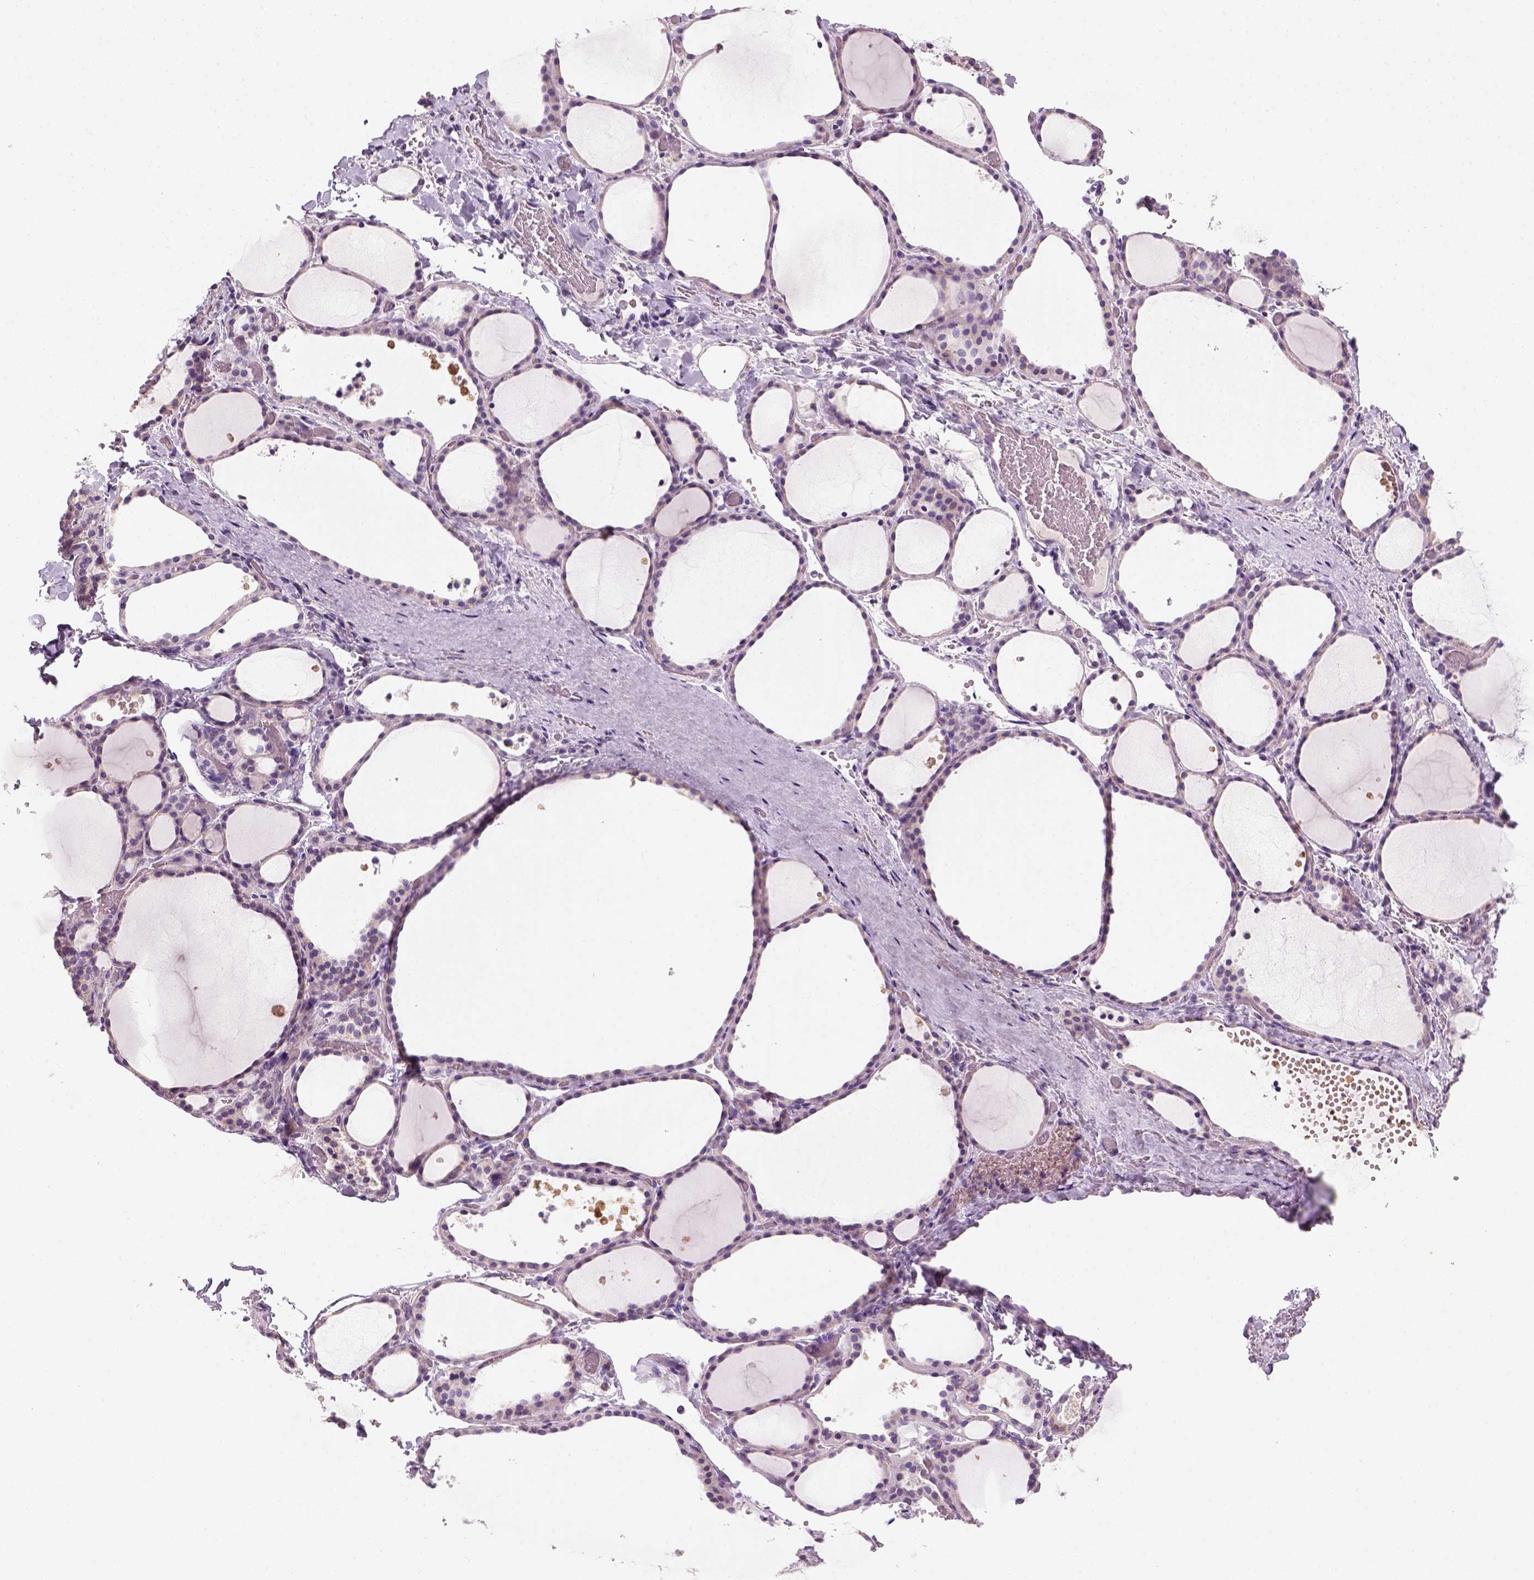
{"staining": {"intensity": "negative", "quantity": "none", "location": "none"}, "tissue": "thyroid gland", "cell_type": "Glandular cells", "image_type": "normal", "snomed": [{"axis": "morphology", "description": "Normal tissue, NOS"}, {"axis": "topography", "description": "Thyroid gland"}], "caption": "The photomicrograph exhibits no staining of glandular cells in benign thyroid gland. The staining was performed using DAB to visualize the protein expression in brown, while the nuclei were stained in blue with hematoxylin (Magnification: 20x).", "gene": "NUDT6", "patient": {"sex": "female", "age": 36}}